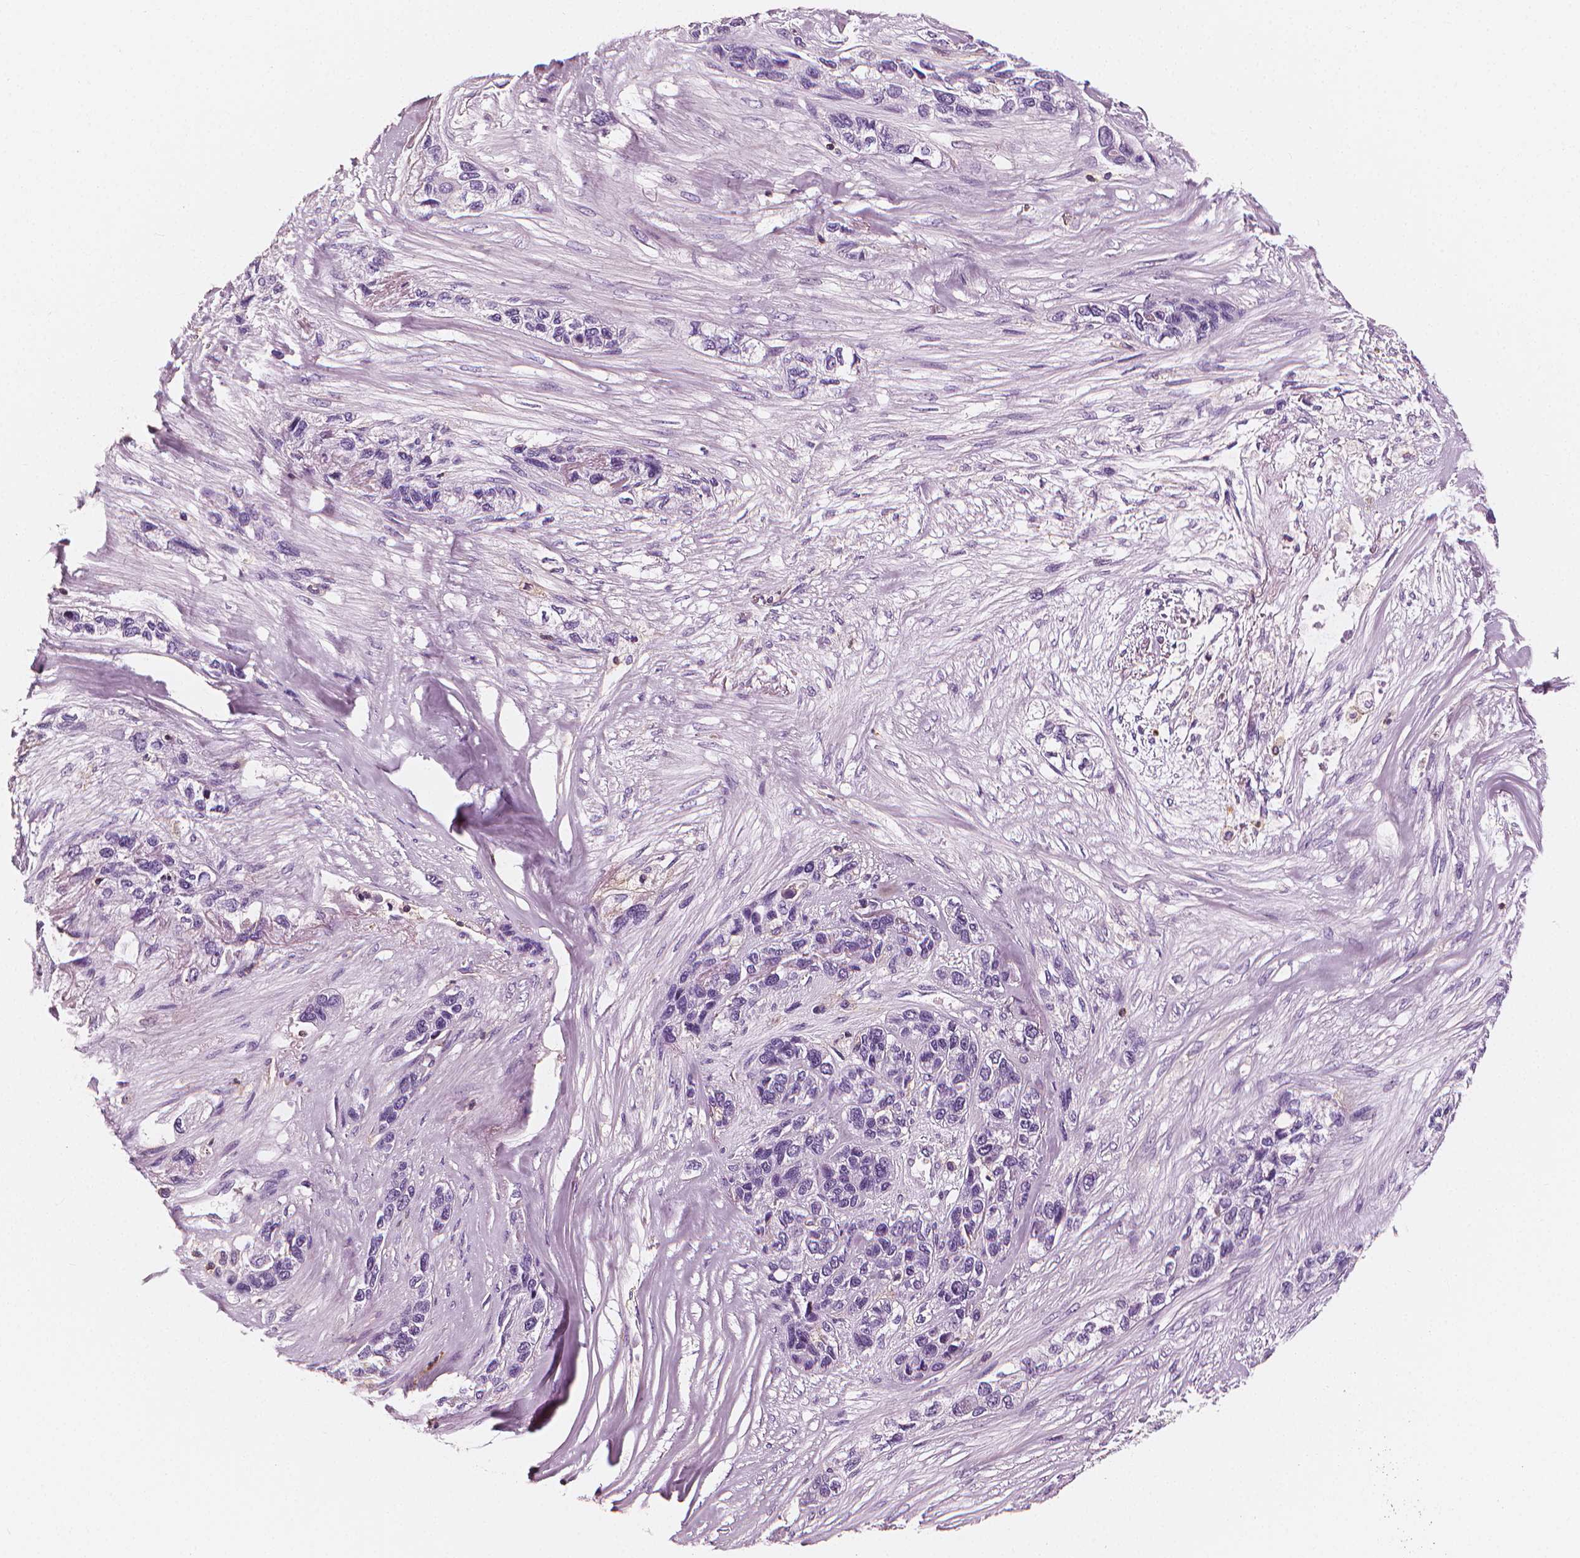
{"staining": {"intensity": "negative", "quantity": "none", "location": "none"}, "tissue": "lung cancer", "cell_type": "Tumor cells", "image_type": "cancer", "snomed": [{"axis": "morphology", "description": "Squamous cell carcinoma, NOS"}, {"axis": "topography", "description": "Lung"}], "caption": "Tumor cells show no significant protein expression in lung squamous cell carcinoma. (Immunohistochemistry, brightfield microscopy, high magnification).", "gene": "PTPRC", "patient": {"sex": "female", "age": 70}}